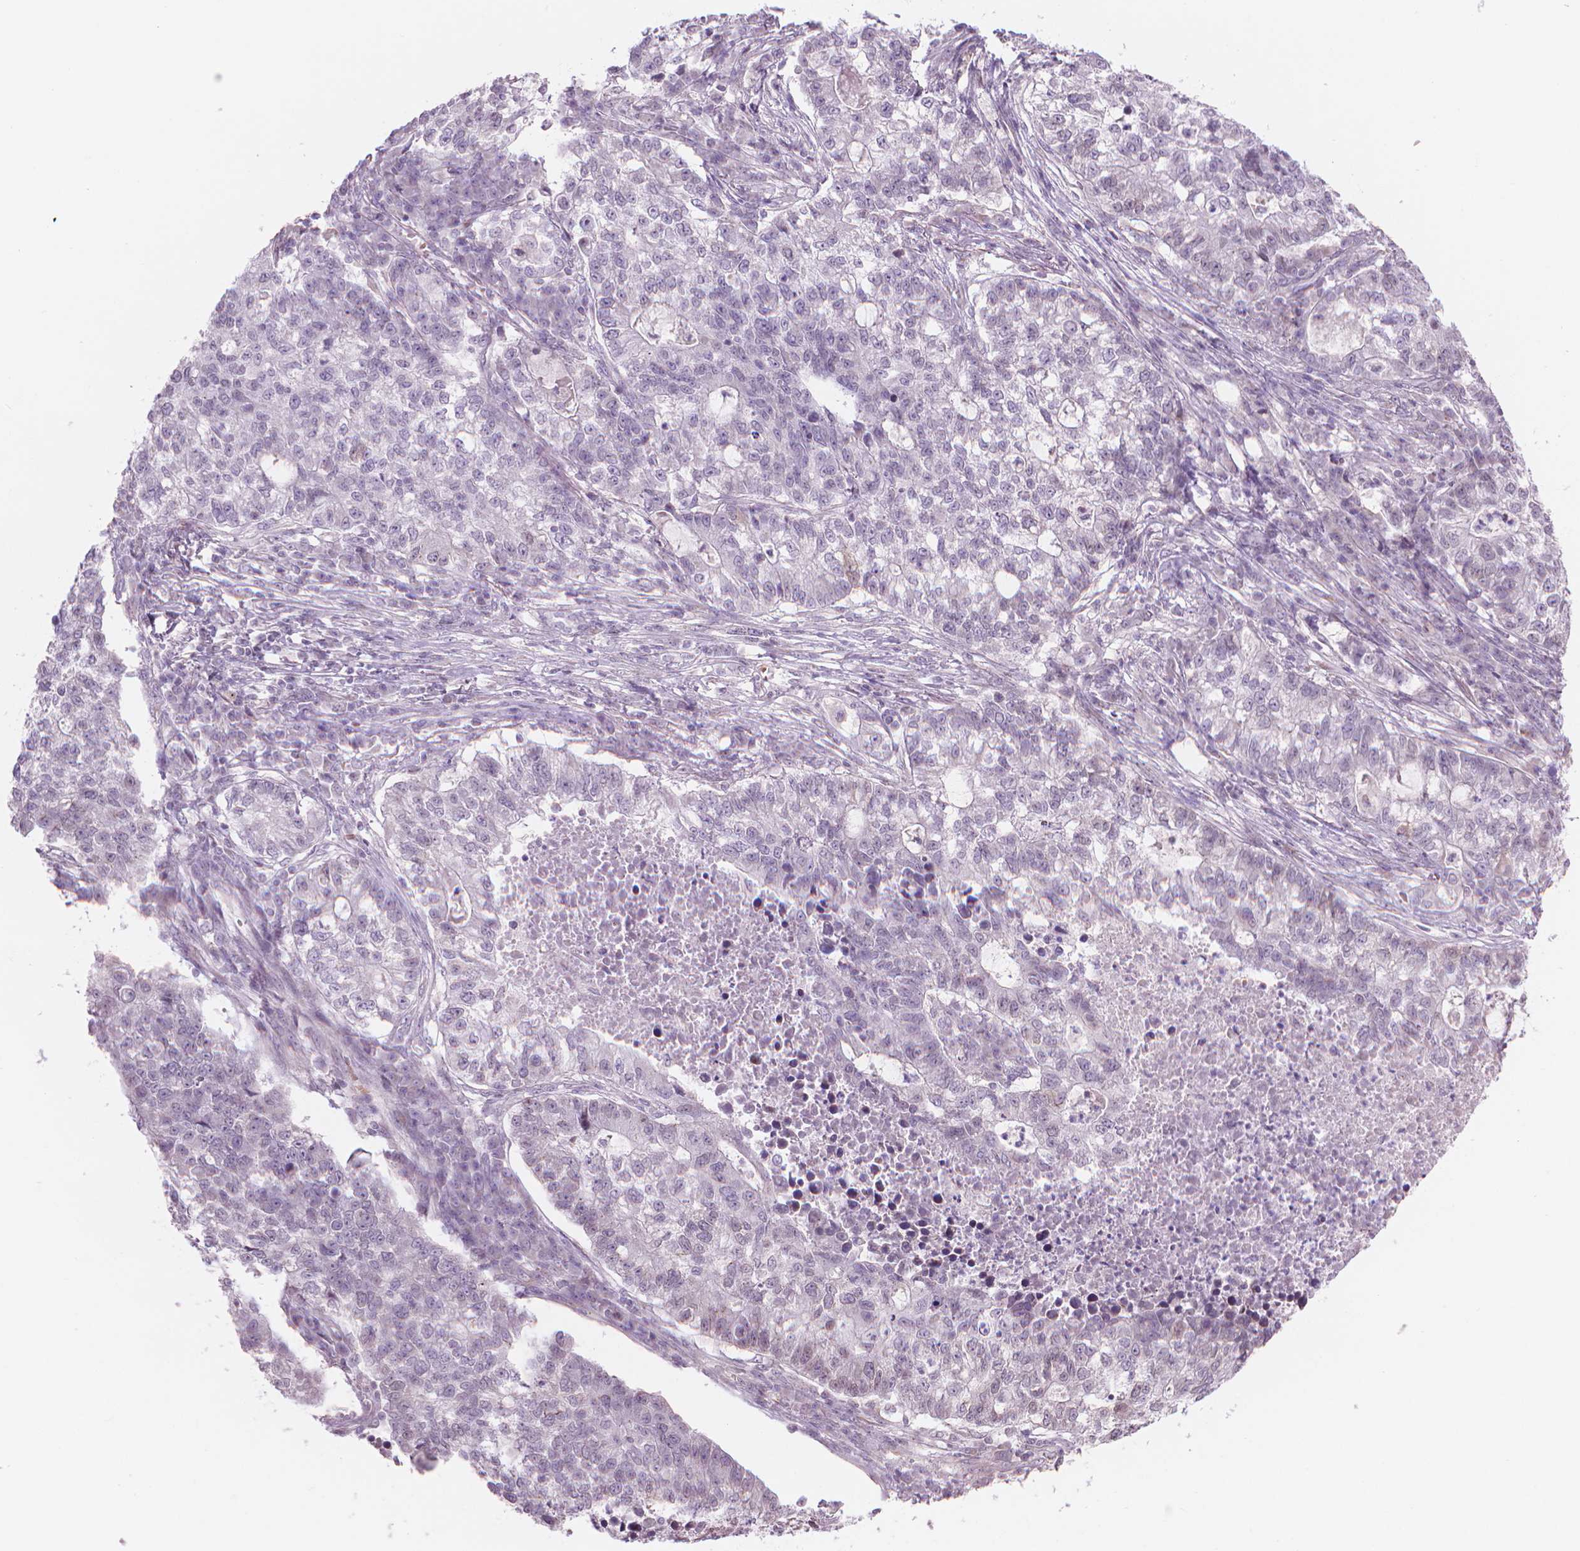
{"staining": {"intensity": "negative", "quantity": "none", "location": "none"}, "tissue": "lung cancer", "cell_type": "Tumor cells", "image_type": "cancer", "snomed": [{"axis": "morphology", "description": "Adenocarcinoma, NOS"}, {"axis": "topography", "description": "Lung"}], "caption": "Lung adenocarcinoma stained for a protein using IHC shows no expression tumor cells.", "gene": "IFFO1", "patient": {"sex": "male", "age": 57}}